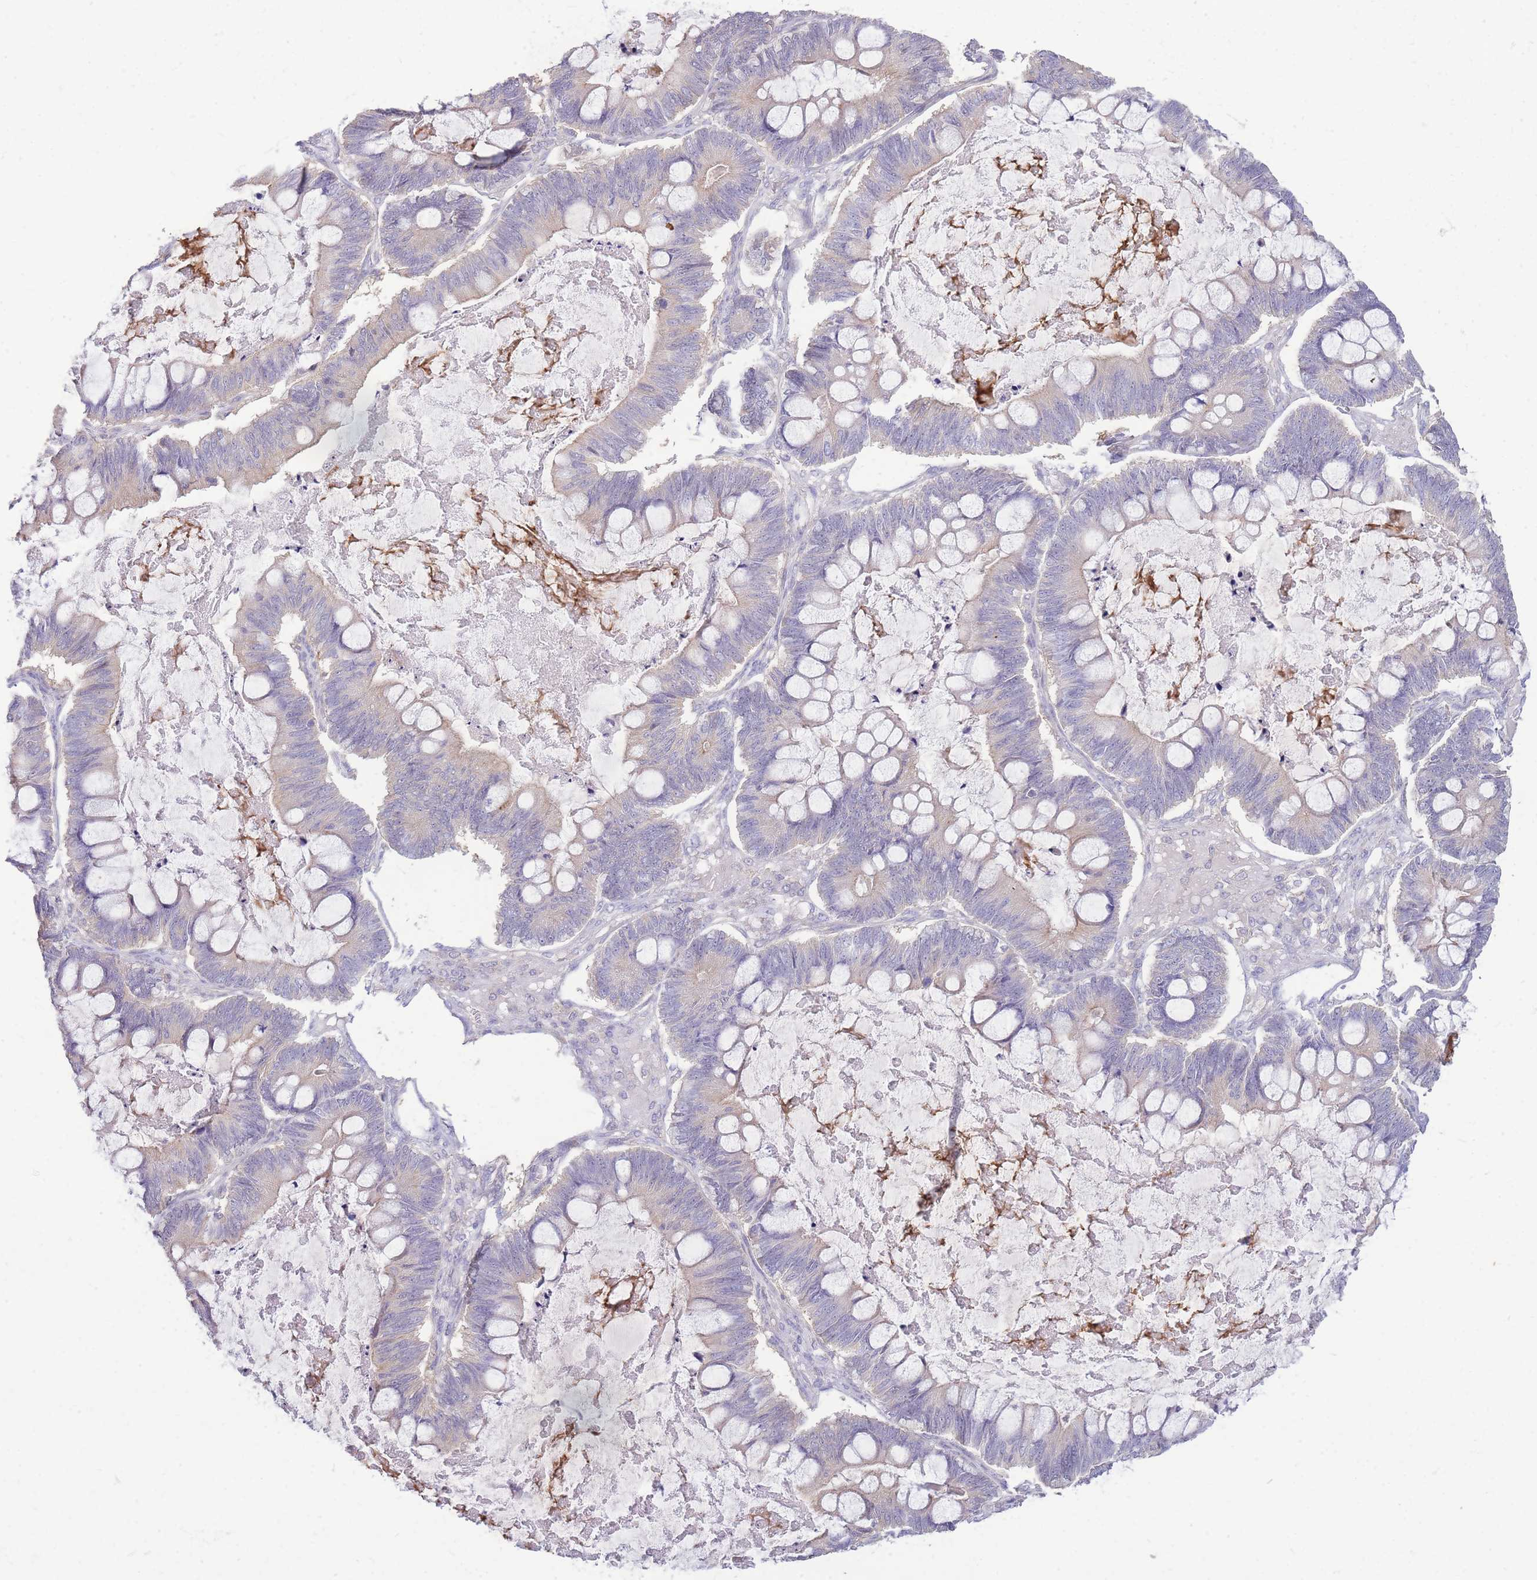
{"staining": {"intensity": "weak", "quantity": "25%-75%", "location": "cytoplasmic/membranous"}, "tissue": "ovarian cancer", "cell_type": "Tumor cells", "image_type": "cancer", "snomed": [{"axis": "morphology", "description": "Cystadenocarcinoma, mucinous, NOS"}, {"axis": "topography", "description": "Ovary"}], "caption": "This micrograph reveals IHC staining of human mucinous cystadenocarcinoma (ovarian), with low weak cytoplasmic/membranous staining in approximately 25%-75% of tumor cells.", "gene": "OR5T1", "patient": {"sex": "female", "age": 61}}